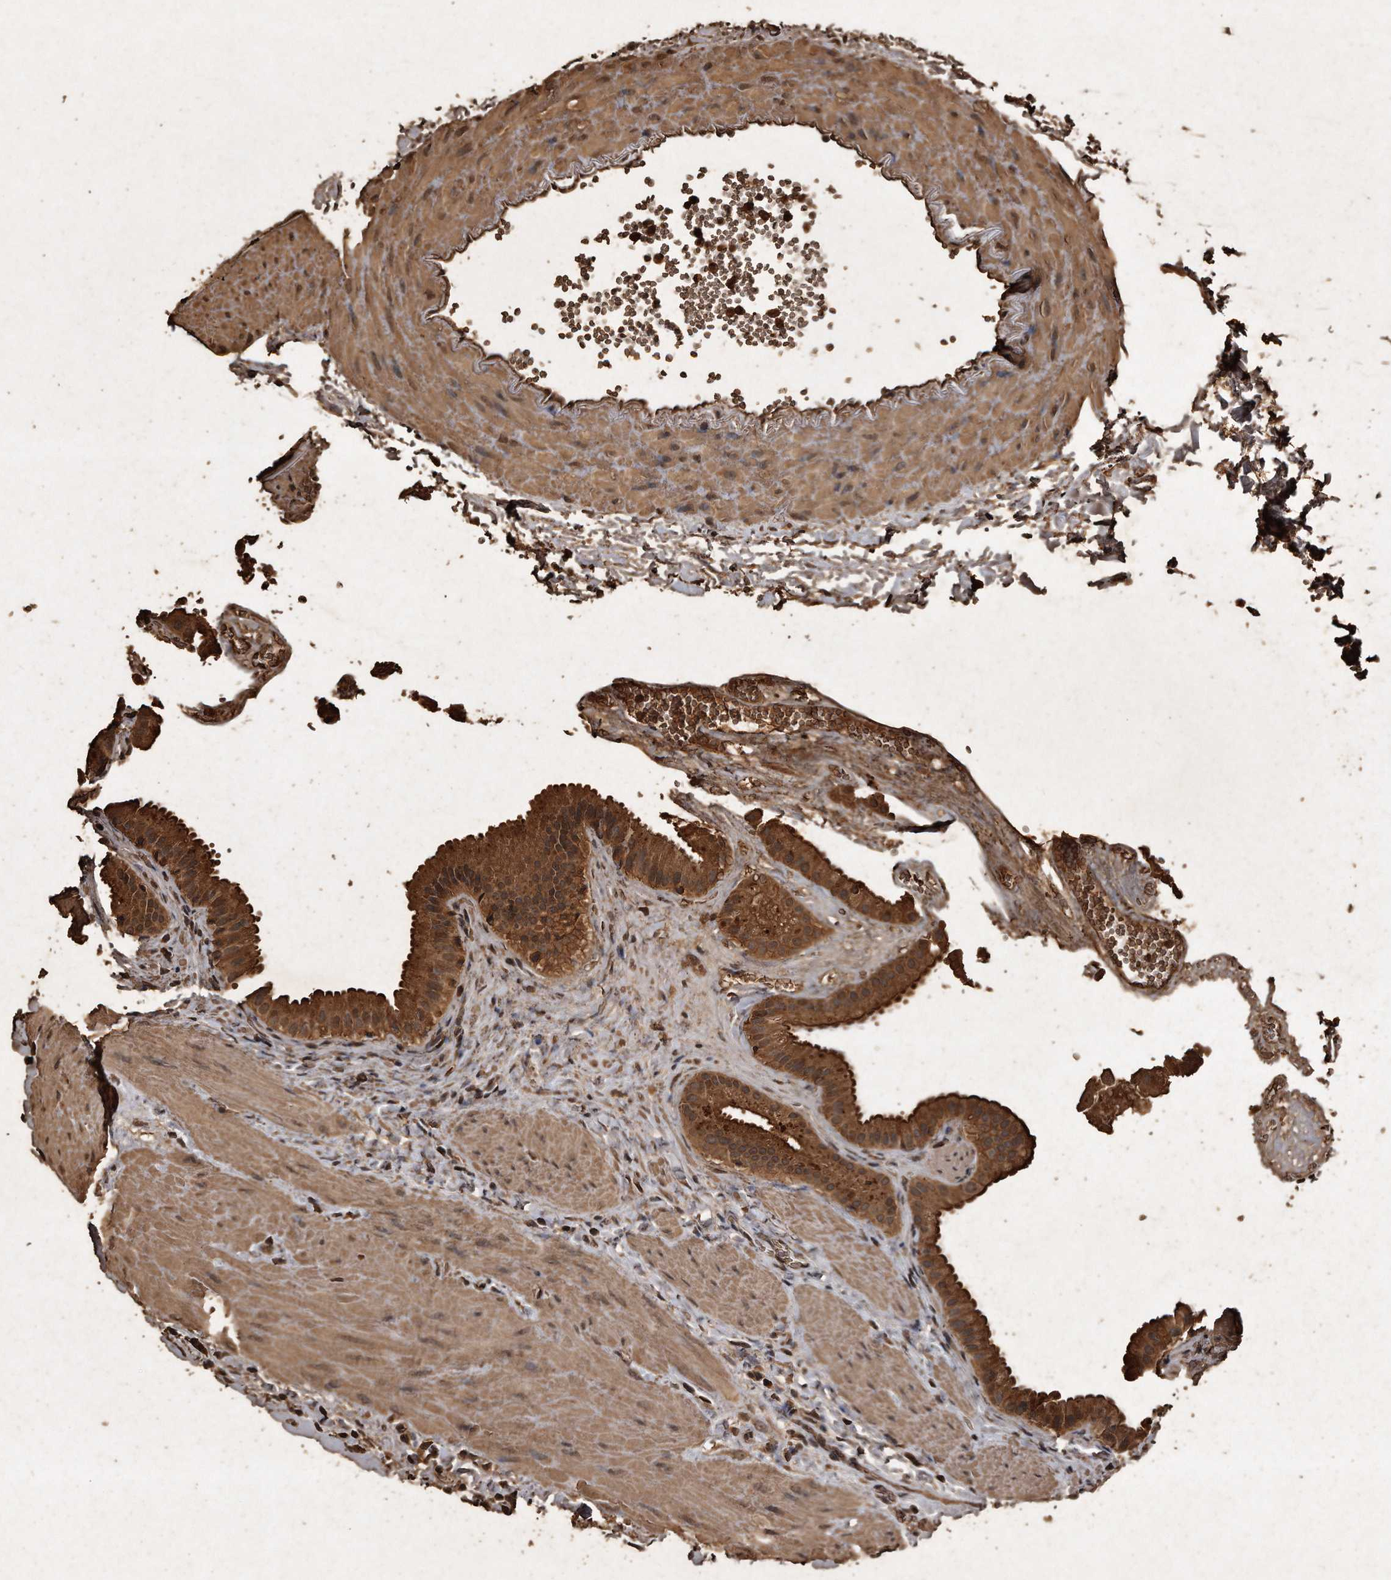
{"staining": {"intensity": "strong", "quantity": ">75%", "location": "cytoplasmic/membranous"}, "tissue": "gallbladder", "cell_type": "Glandular cells", "image_type": "normal", "snomed": [{"axis": "morphology", "description": "Normal tissue, NOS"}, {"axis": "topography", "description": "Gallbladder"}], "caption": "Unremarkable gallbladder exhibits strong cytoplasmic/membranous positivity in approximately >75% of glandular cells, visualized by immunohistochemistry.", "gene": "CFLAR", "patient": {"sex": "male", "age": 55}}